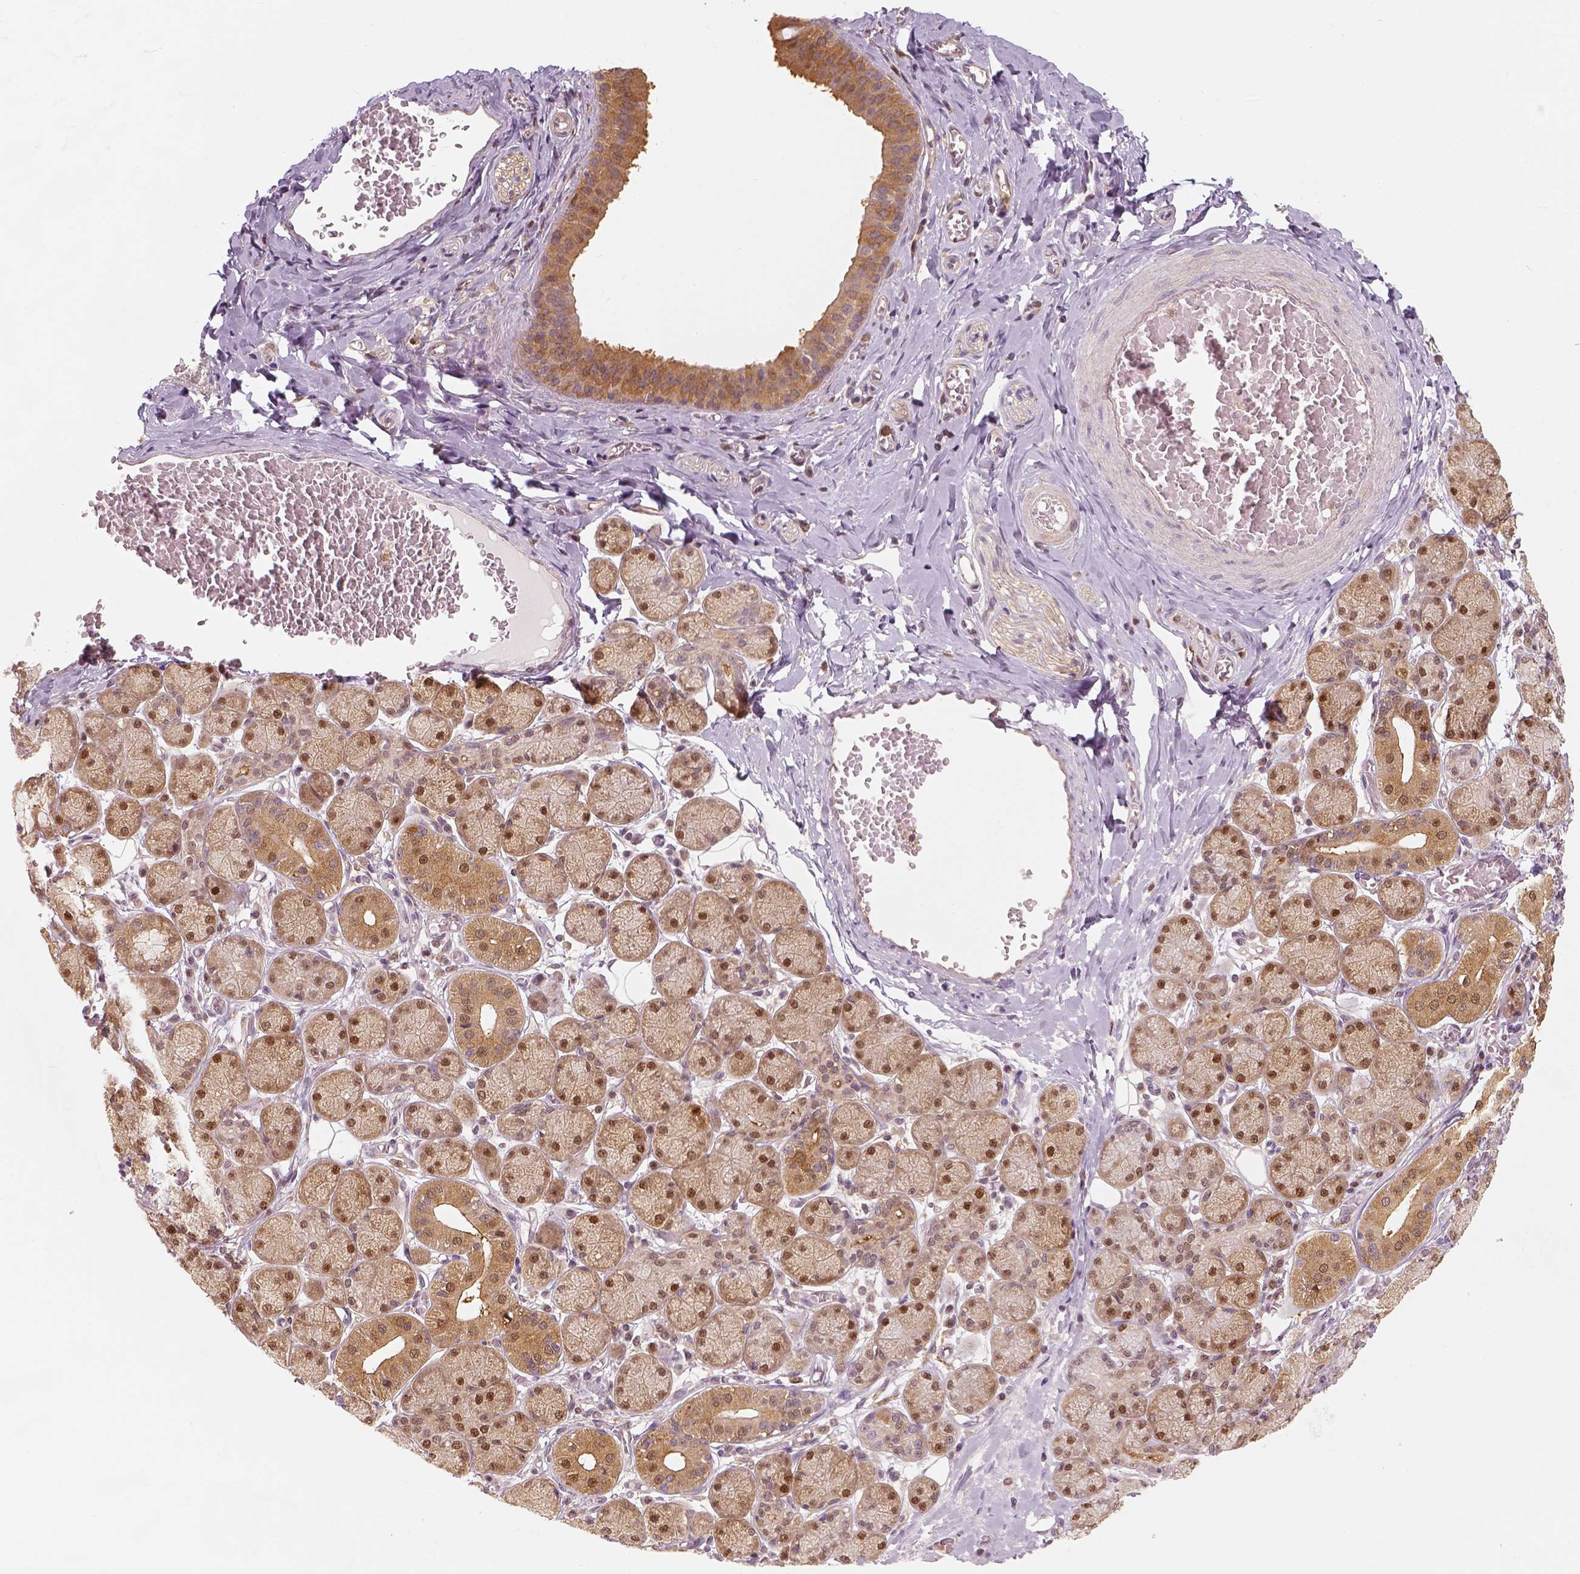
{"staining": {"intensity": "moderate", "quantity": "25%-75%", "location": "cytoplasmic/membranous,nuclear"}, "tissue": "salivary gland", "cell_type": "Glandular cells", "image_type": "normal", "snomed": [{"axis": "morphology", "description": "Normal tissue, NOS"}, {"axis": "topography", "description": "Salivary gland"}, {"axis": "topography", "description": "Peripheral nerve tissue"}], "caption": "Immunohistochemical staining of normal salivary gland displays 25%-75% levels of moderate cytoplasmic/membranous,nuclear protein staining in approximately 25%-75% of glandular cells.", "gene": "SQSTM1", "patient": {"sex": "female", "age": 24}}